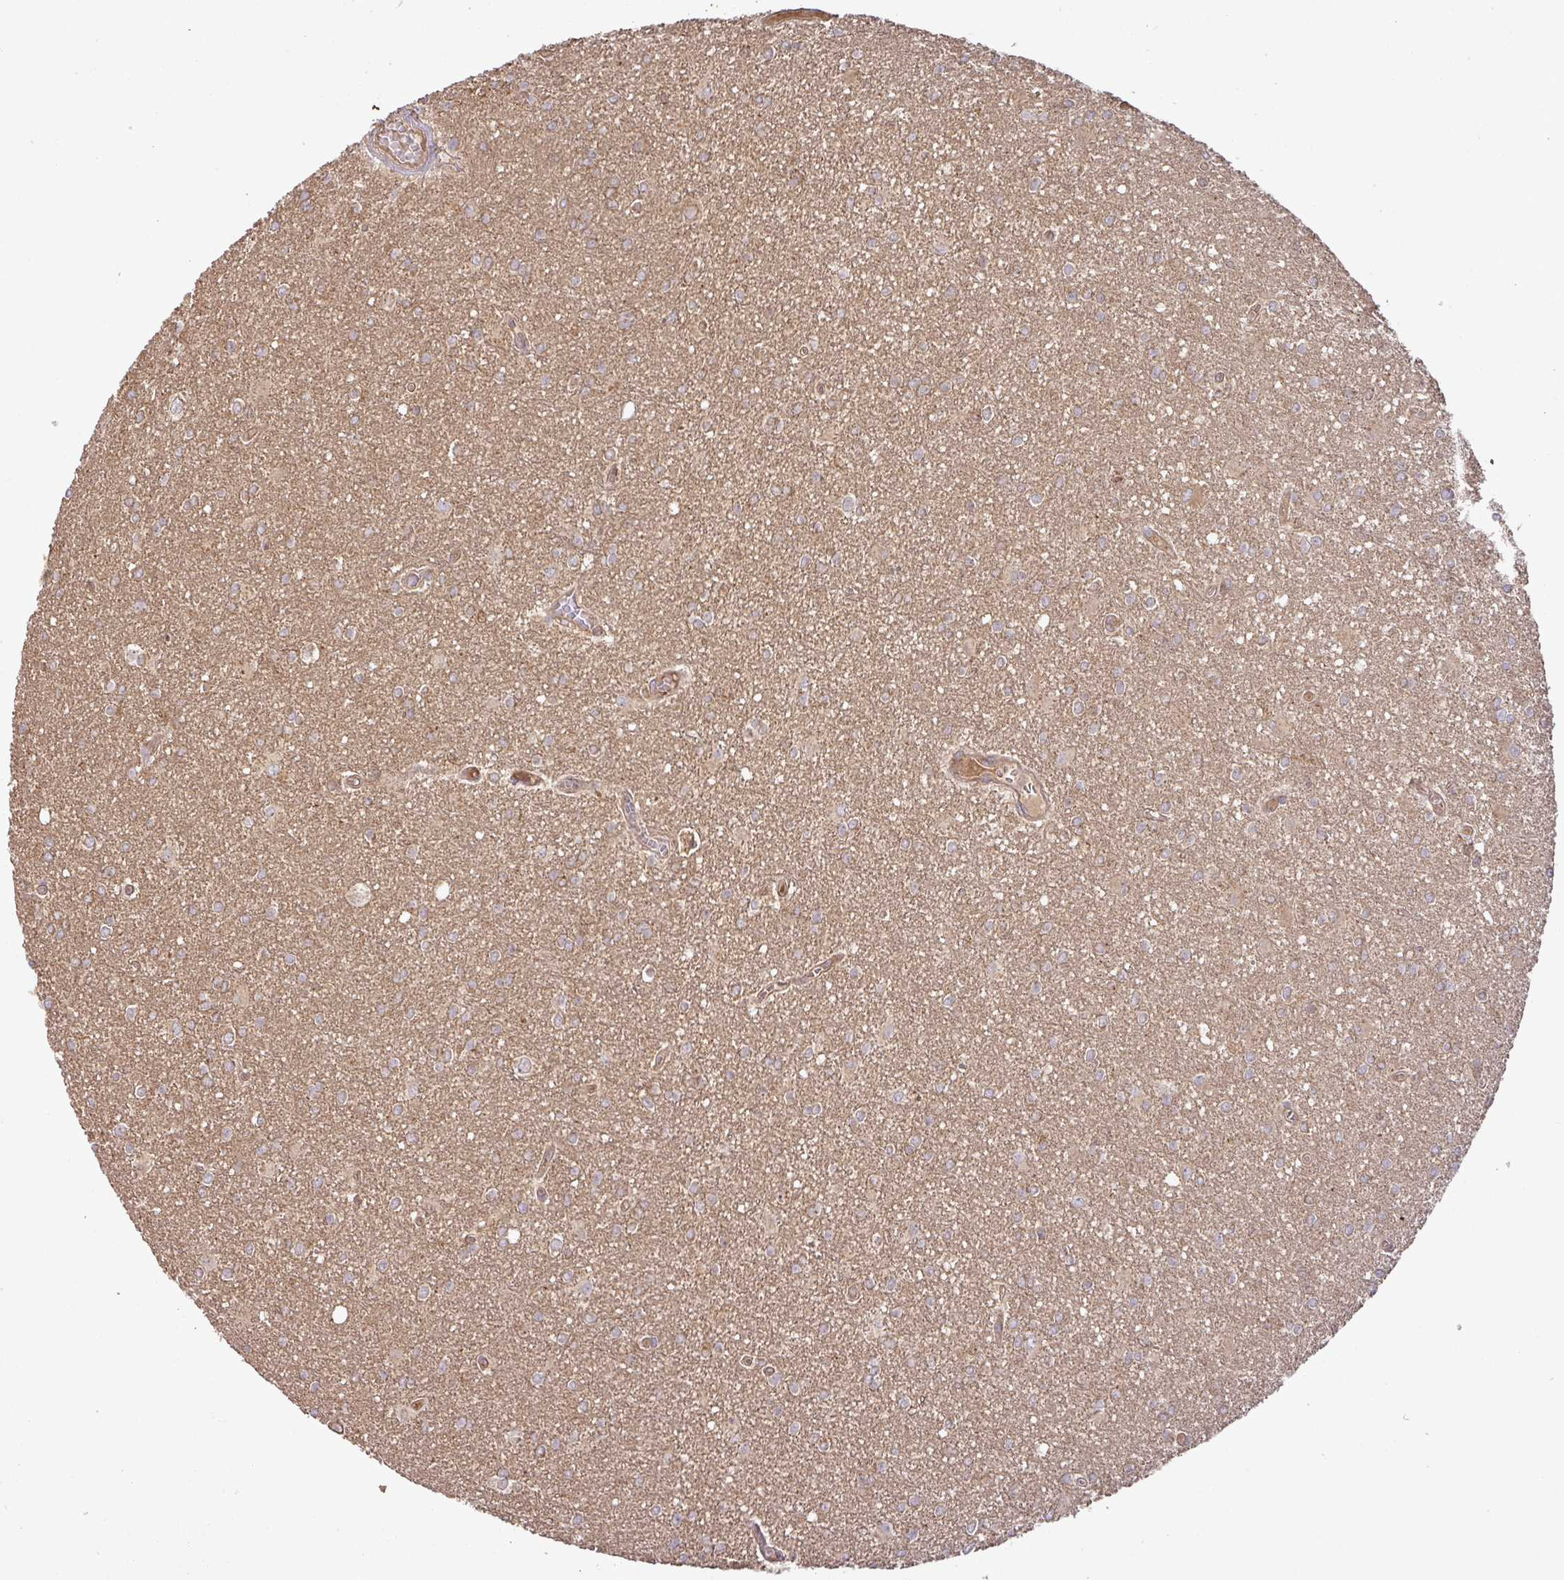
{"staining": {"intensity": "moderate", "quantity": "25%-75%", "location": "cytoplasmic/membranous"}, "tissue": "glioma", "cell_type": "Tumor cells", "image_type": "cancer", "snomed": [{"axis": "morphology", "description": "Glioma, malignant, High grade"}, {"axis": "topography", "description": "Brain"}], "caption": "The image exhibits a brown stain indicating the presence of a protein in the cytoplasmic/membranous of tumor cells in glioma.", "gene": "GSPT1", "patient": {"sex": "male", "age": 48}}